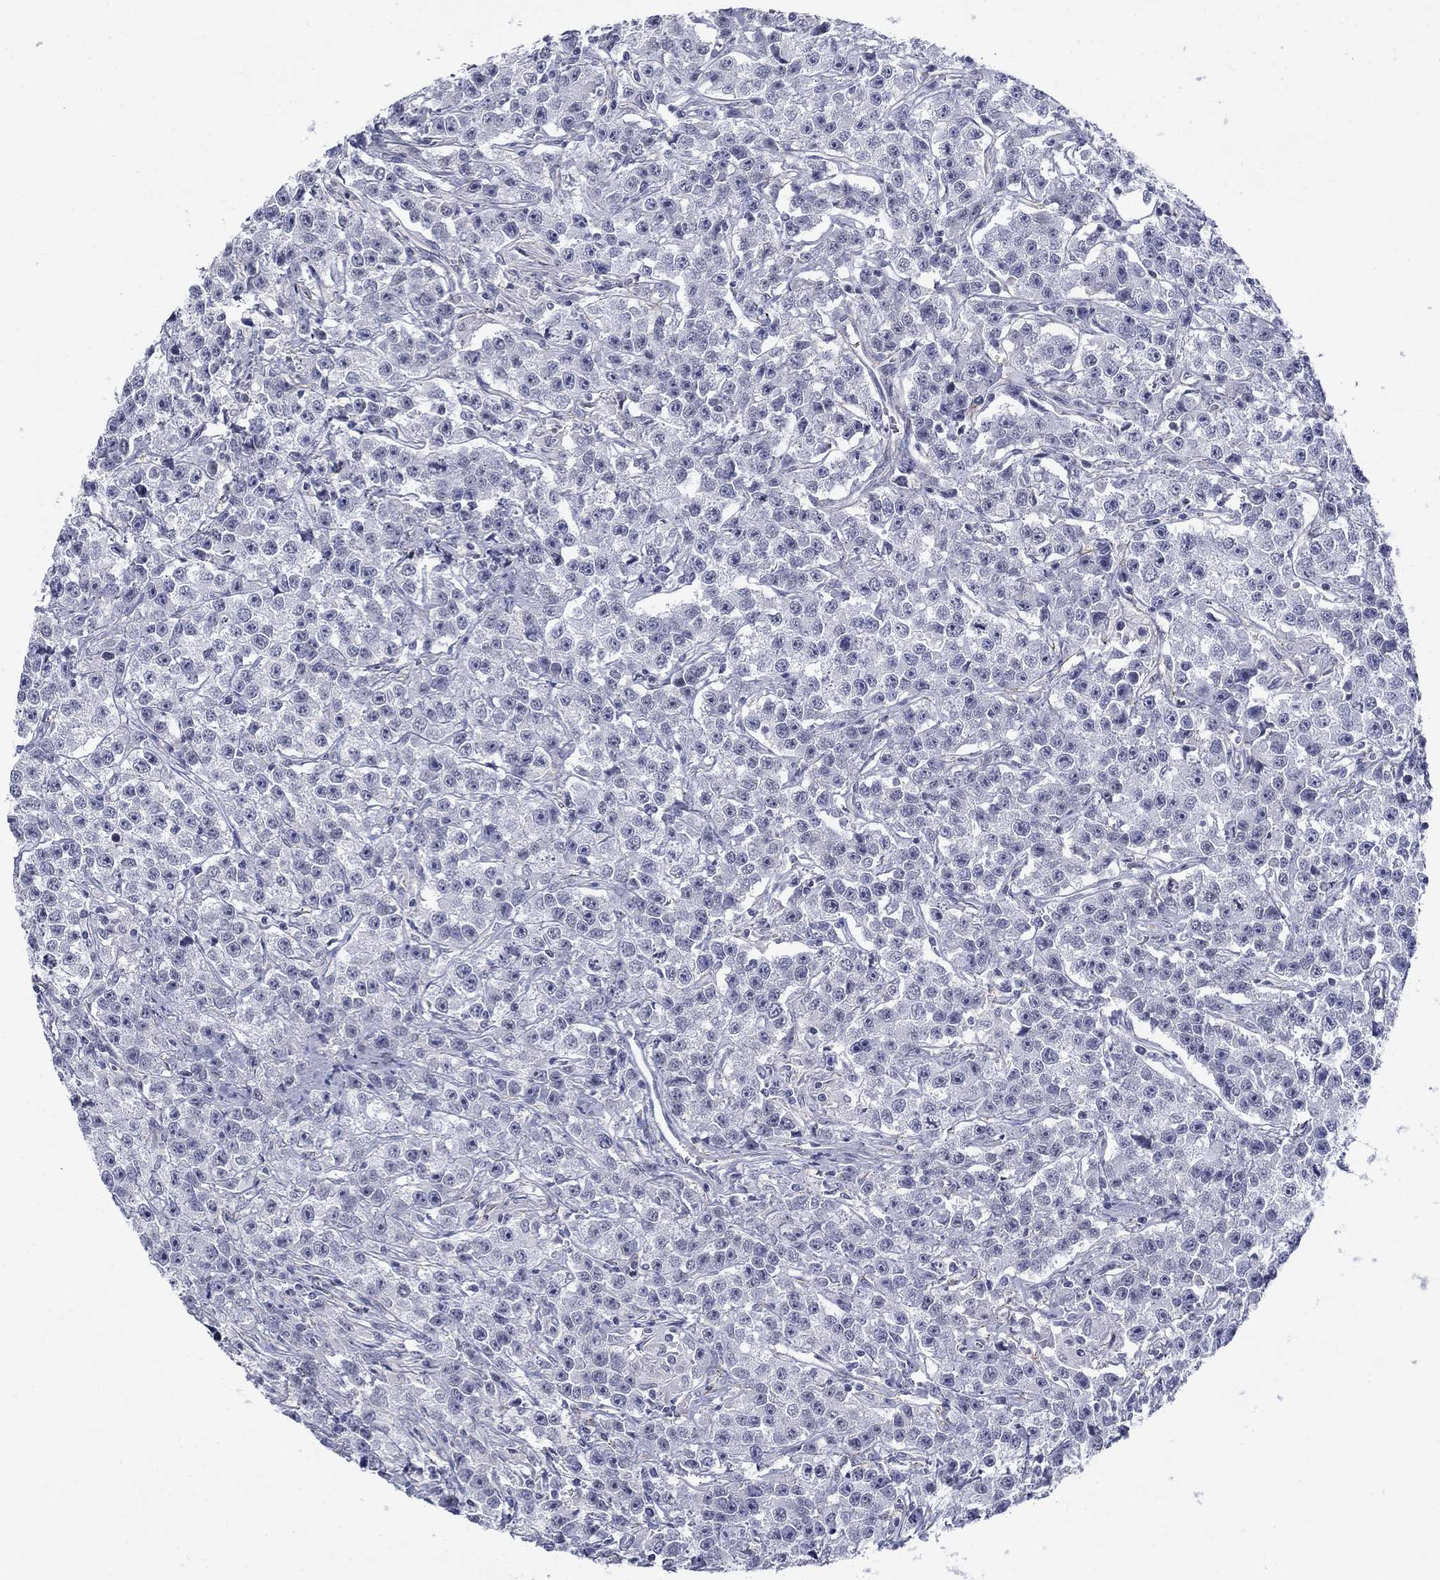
{"staining": {"intensity": "negative", "quantity": "none", "location": "none"}, "tissue": "testis cancer", "cell_type": "Tumor cells", "image_type": "cancer", "snomed": [{"axis": "morphology", "description": "Seminoma, NOS"}, {"axis": "topography", "description": "Testis"}], "caption": "Protein analysis of testis cancer demonstrates no significant expression in tumor cells.", "gene": "C4orf19", "patient": {"sex": "male", "age": 59}}